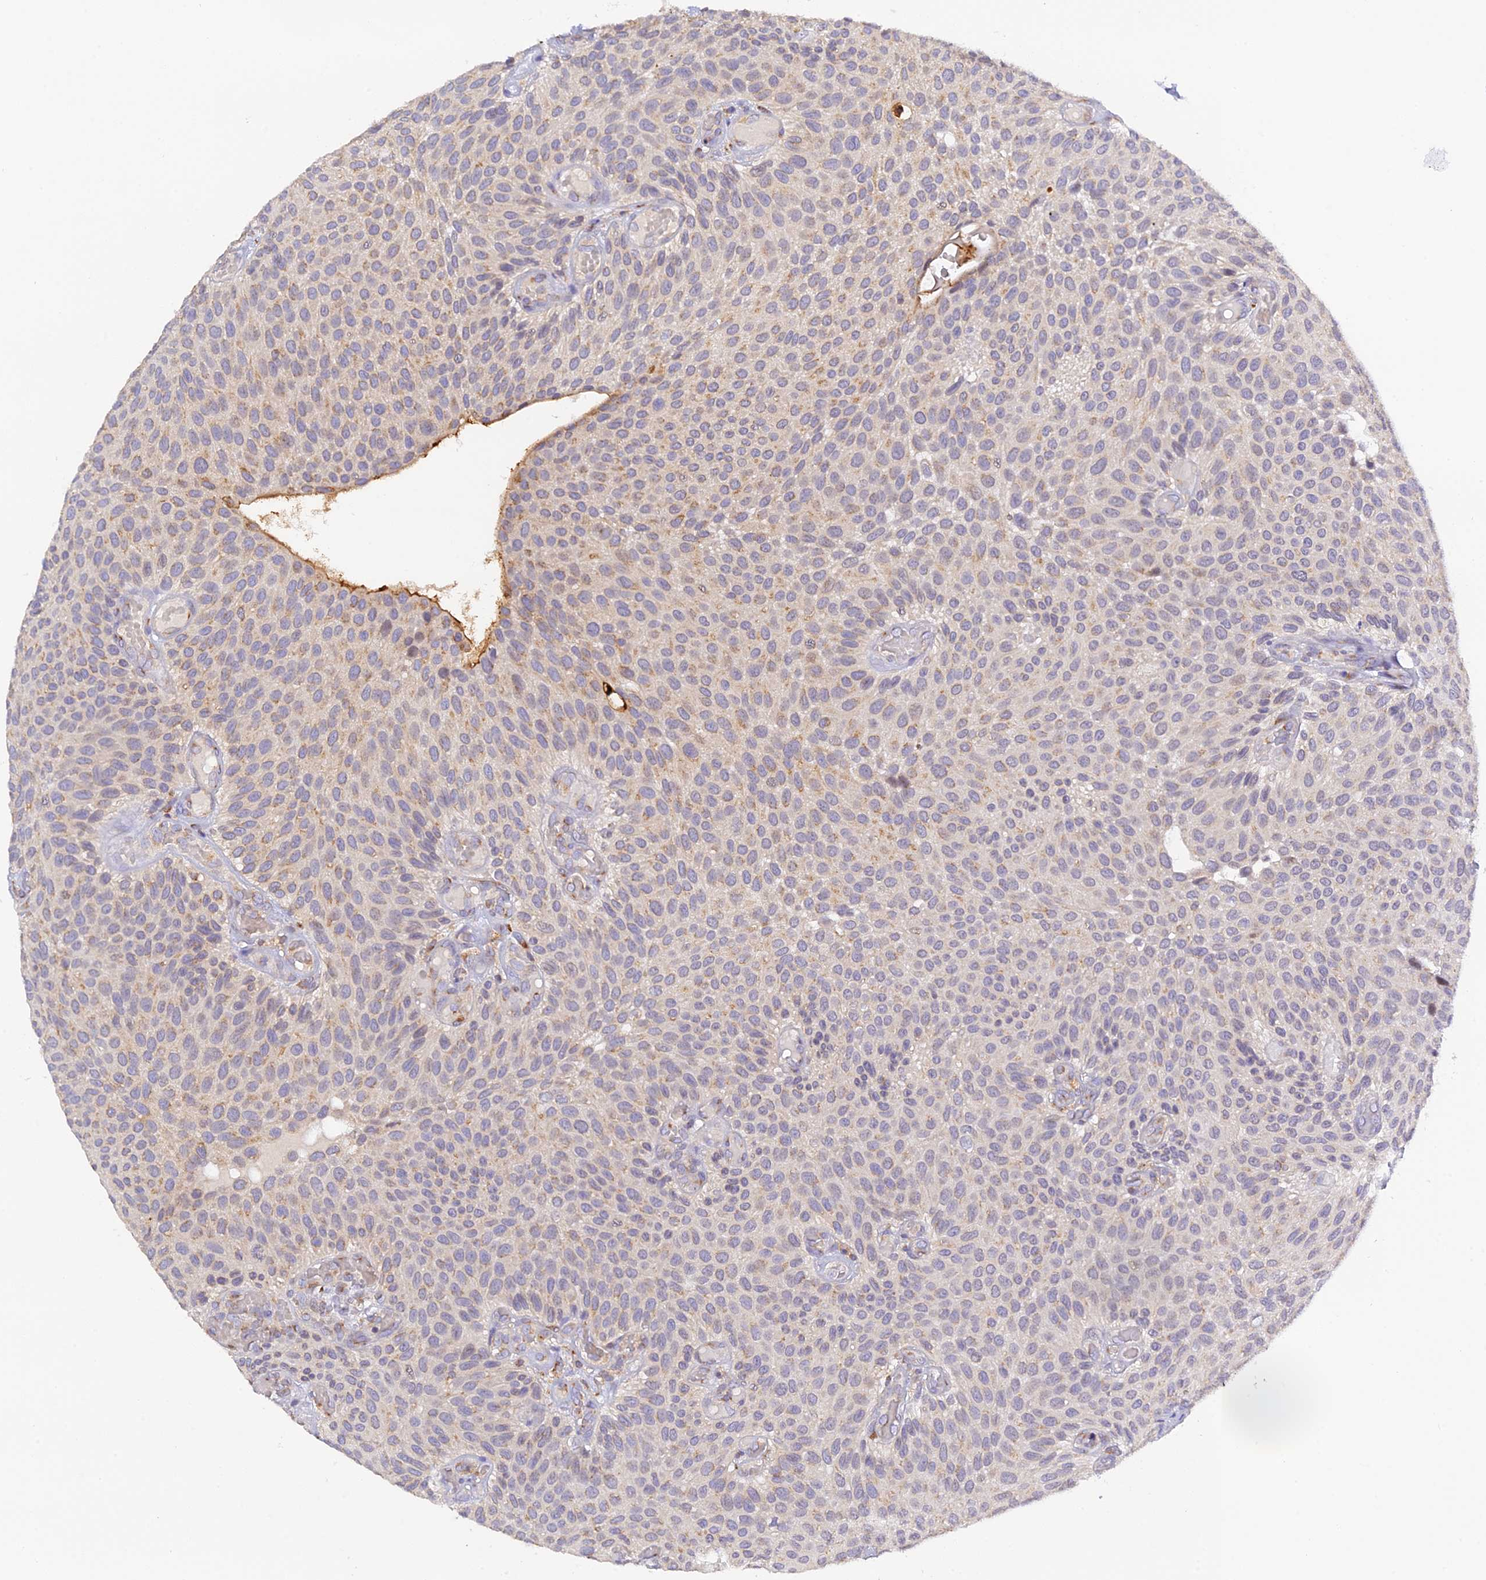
{"staining": {"intensity": "weak", "quantity": "25%-75%", "location": "cytoplasmic/membranous"}, "tissue": "urothelial cancer", "cell_type": "Tumor cells", "image_type": "cancer", "snomed": [{"axis": "morphology", "description": "Urothelial carcinoma, Low grade"}, {"axis": "topography", "description": "Urinary bladder"}], "caption": "DAB (3,3'-diaminobenzidine) immunohistochemical staining of urothelial carcinoma (low-grade) reveals weak cytoplasmic/membranous protein positivity in approximately 25%-75% of tumor cells.", "gene": "SNX17", "patient": {"sex": "male", "age": 89}}